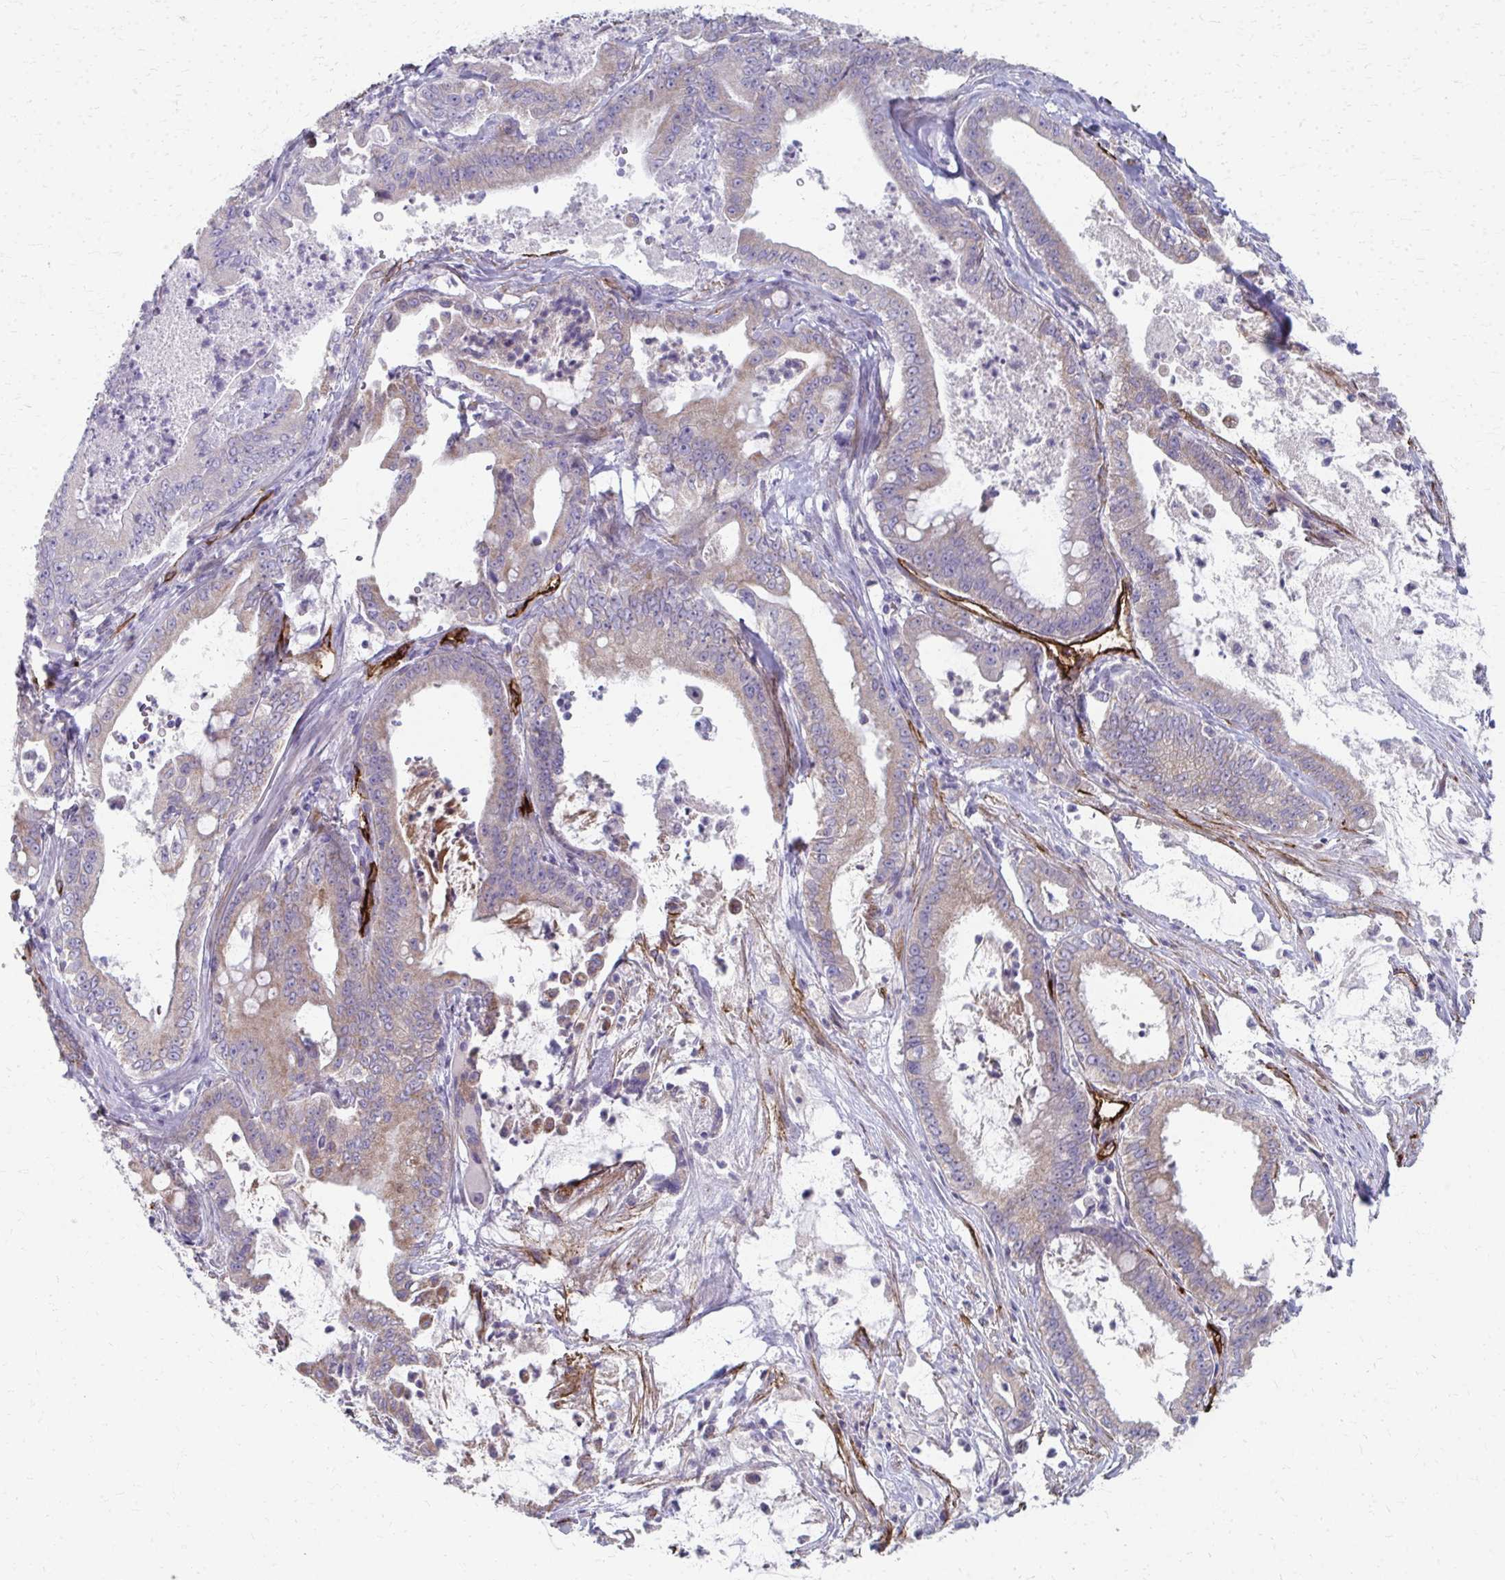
{"staining": {"intensity": "weak", "quantity": "<25%", "location": "cytoplasmic/membranous"}, "tissue": "pancreatic cancer", "cell_type": "Tumor cells", "image_type": "cancer", "snomed": [{"axis": "morphology", "description": "Adenocarcinoma, NOS"}, {"axis": "topography", "description": "Pancreas"}], "caption": "The micrograph exhibits no significant expression in tumor cells of adenocarcinoma (pancreatic).", "gene": "ADIPOQ", "patient": {"sex": "male", "age": 71}}